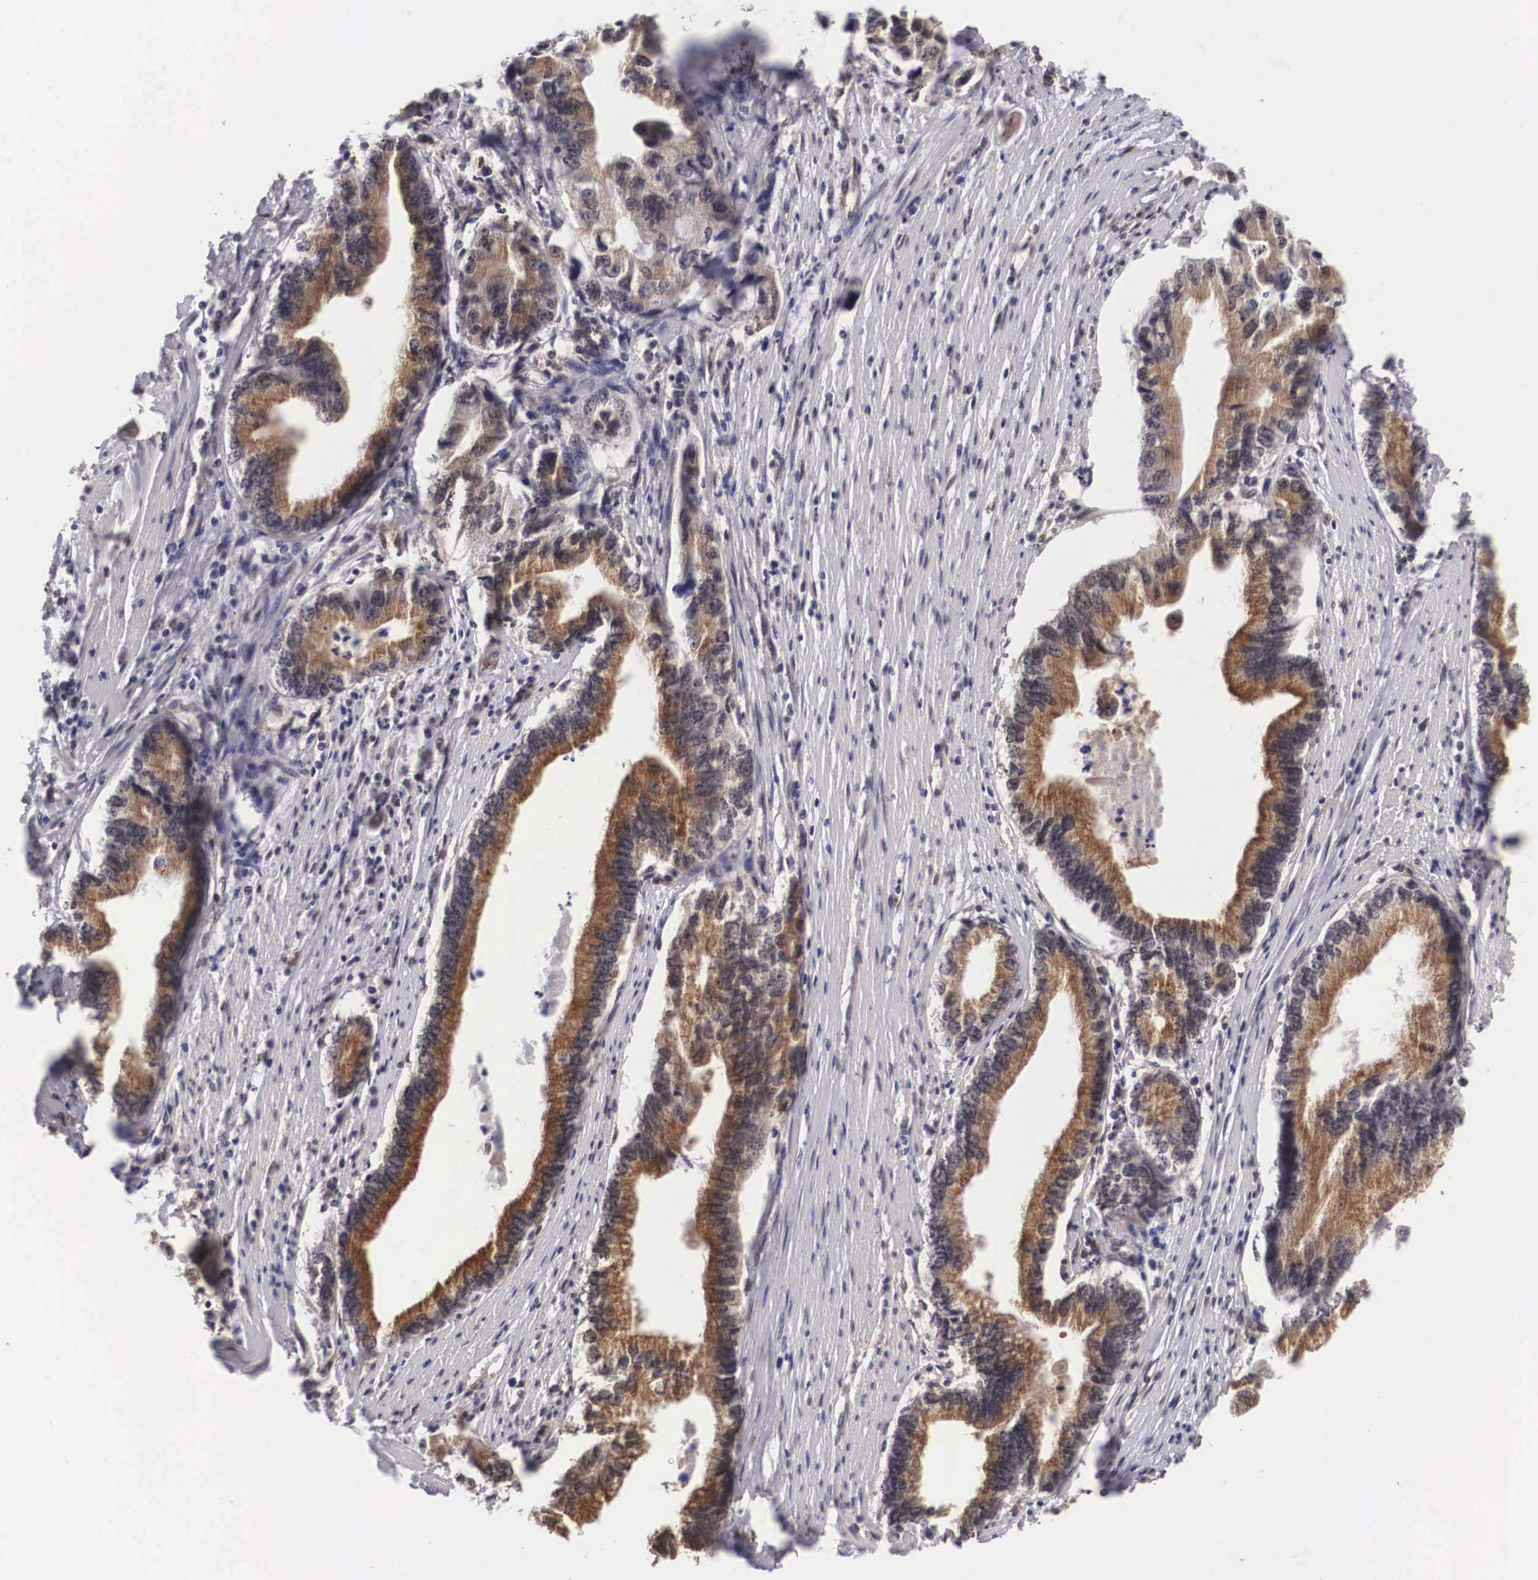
{"staining": {"intensity": "strong", "quantity": ">75%", "location": "cytoplasmic/membranous"}, "tissue": "pancreatic cancer", "cell_type": "Tumor cells", "image_type": "cancer", "snomed": [{"axis": "morphology", "description": "Adenocarcinoma, NOS"}, {"axis": "topography", "description": "Pancreas"}, {"axis": "topography", "description": "Stomach, upper"}], "caption": "The histopathology image displays immunohistochemical staining of pancreatic cancer (adenocarcinoma). There is strong cytoplasmic/membranous staining is present in approximately >75% of tumor cells.", "gene": "OTX2", "patient": {"sex": "male", "age": 77}}